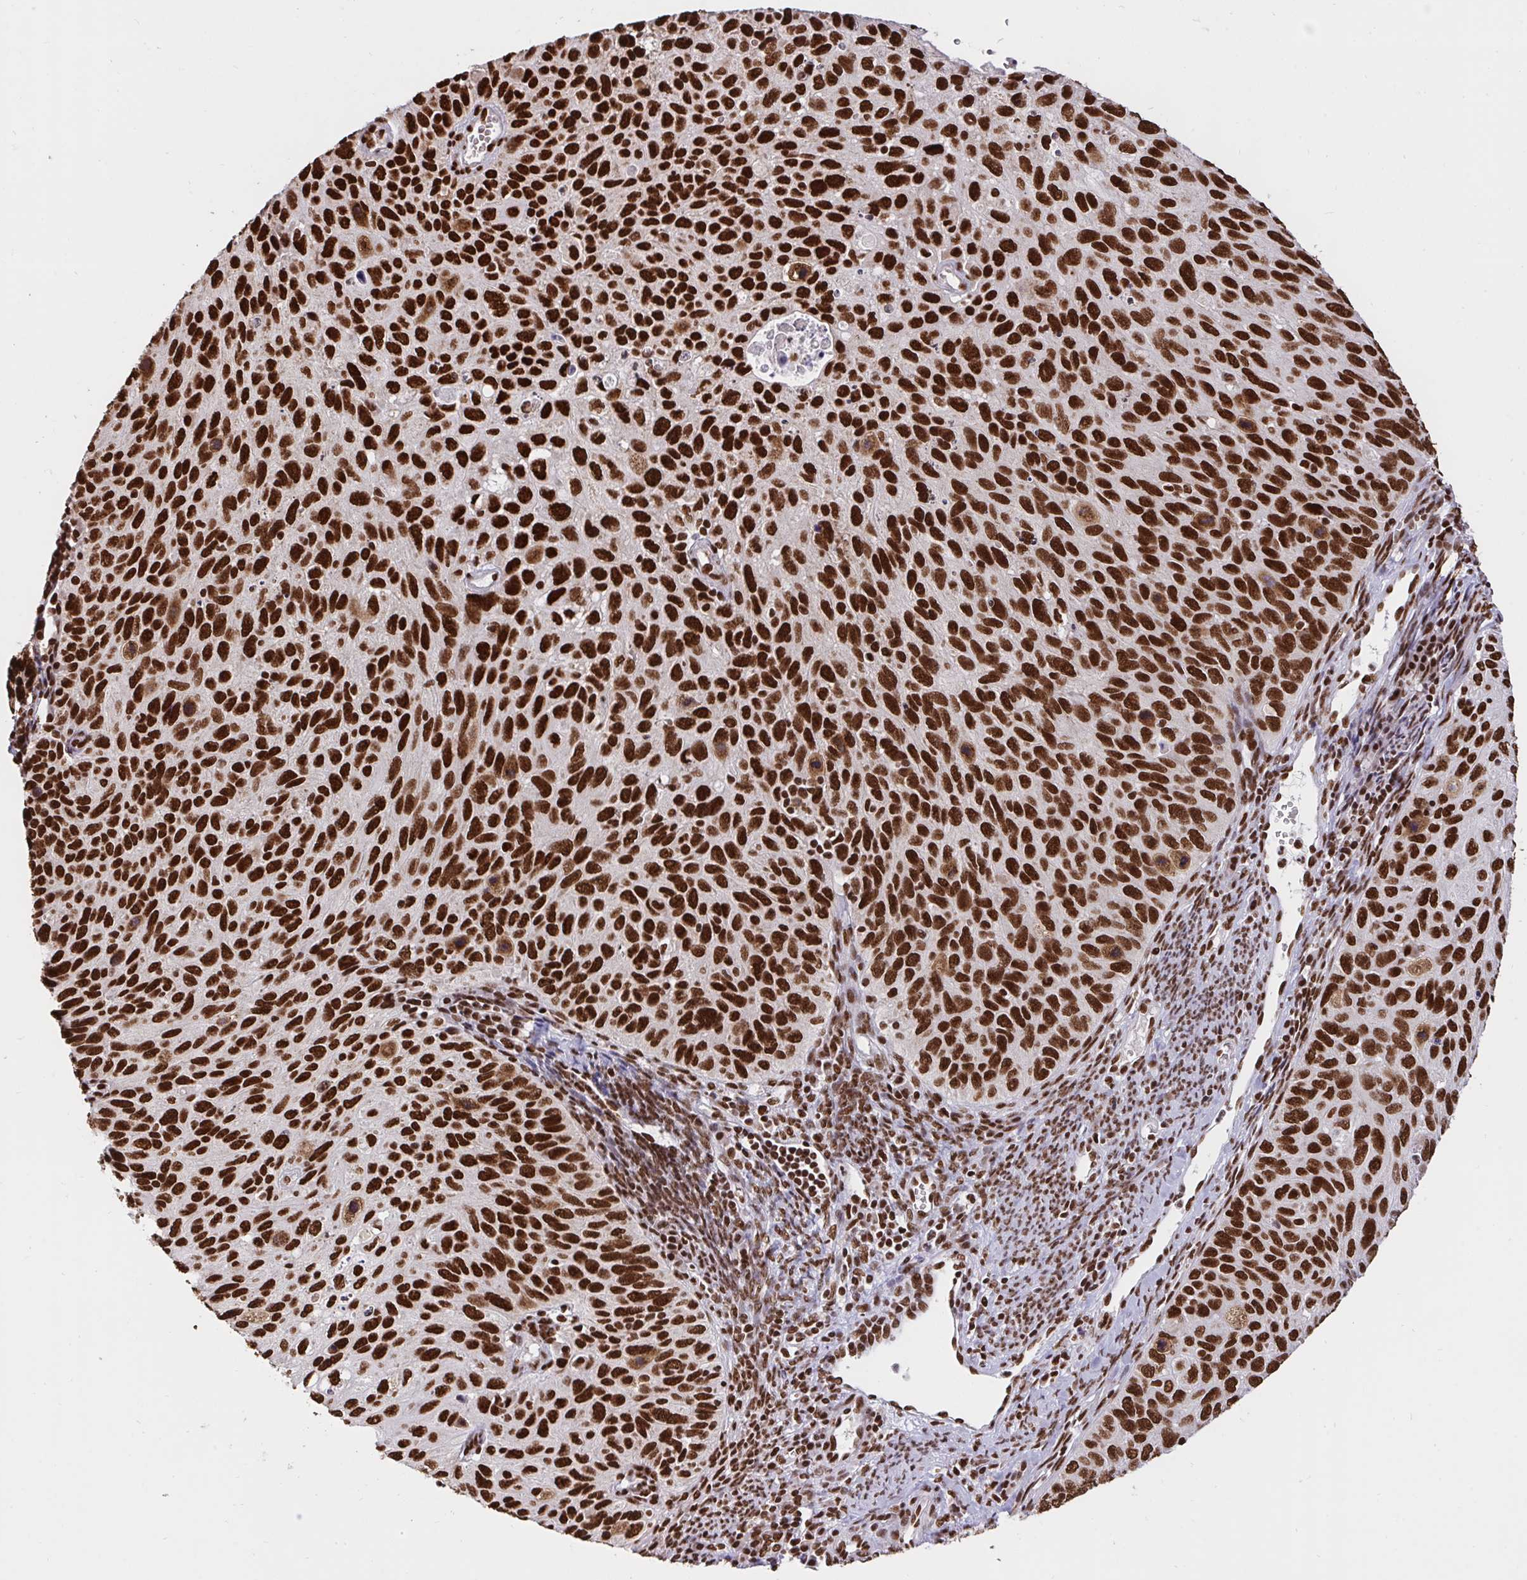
{"staining": {"intensity": "strong", "quantity": ">75%", "location": "nuclear"}, "tissue": "cervical cancer", "cell_type": "Tumor cells", "image_type": "cancer", "snomed": [{"axis": "morphology", "description": "Squamous cell carcinoma, NOS"}, {"axis": "topography", "description": "Cervix"}], "caption": "Squamous cell carcinoma (cervical) stained with IHC demonstrates strong nuclear positivity in approximately >75% of tumor cells.", "gene": "HNRNPL", "patient": {"sex": "female", "age": 70}}